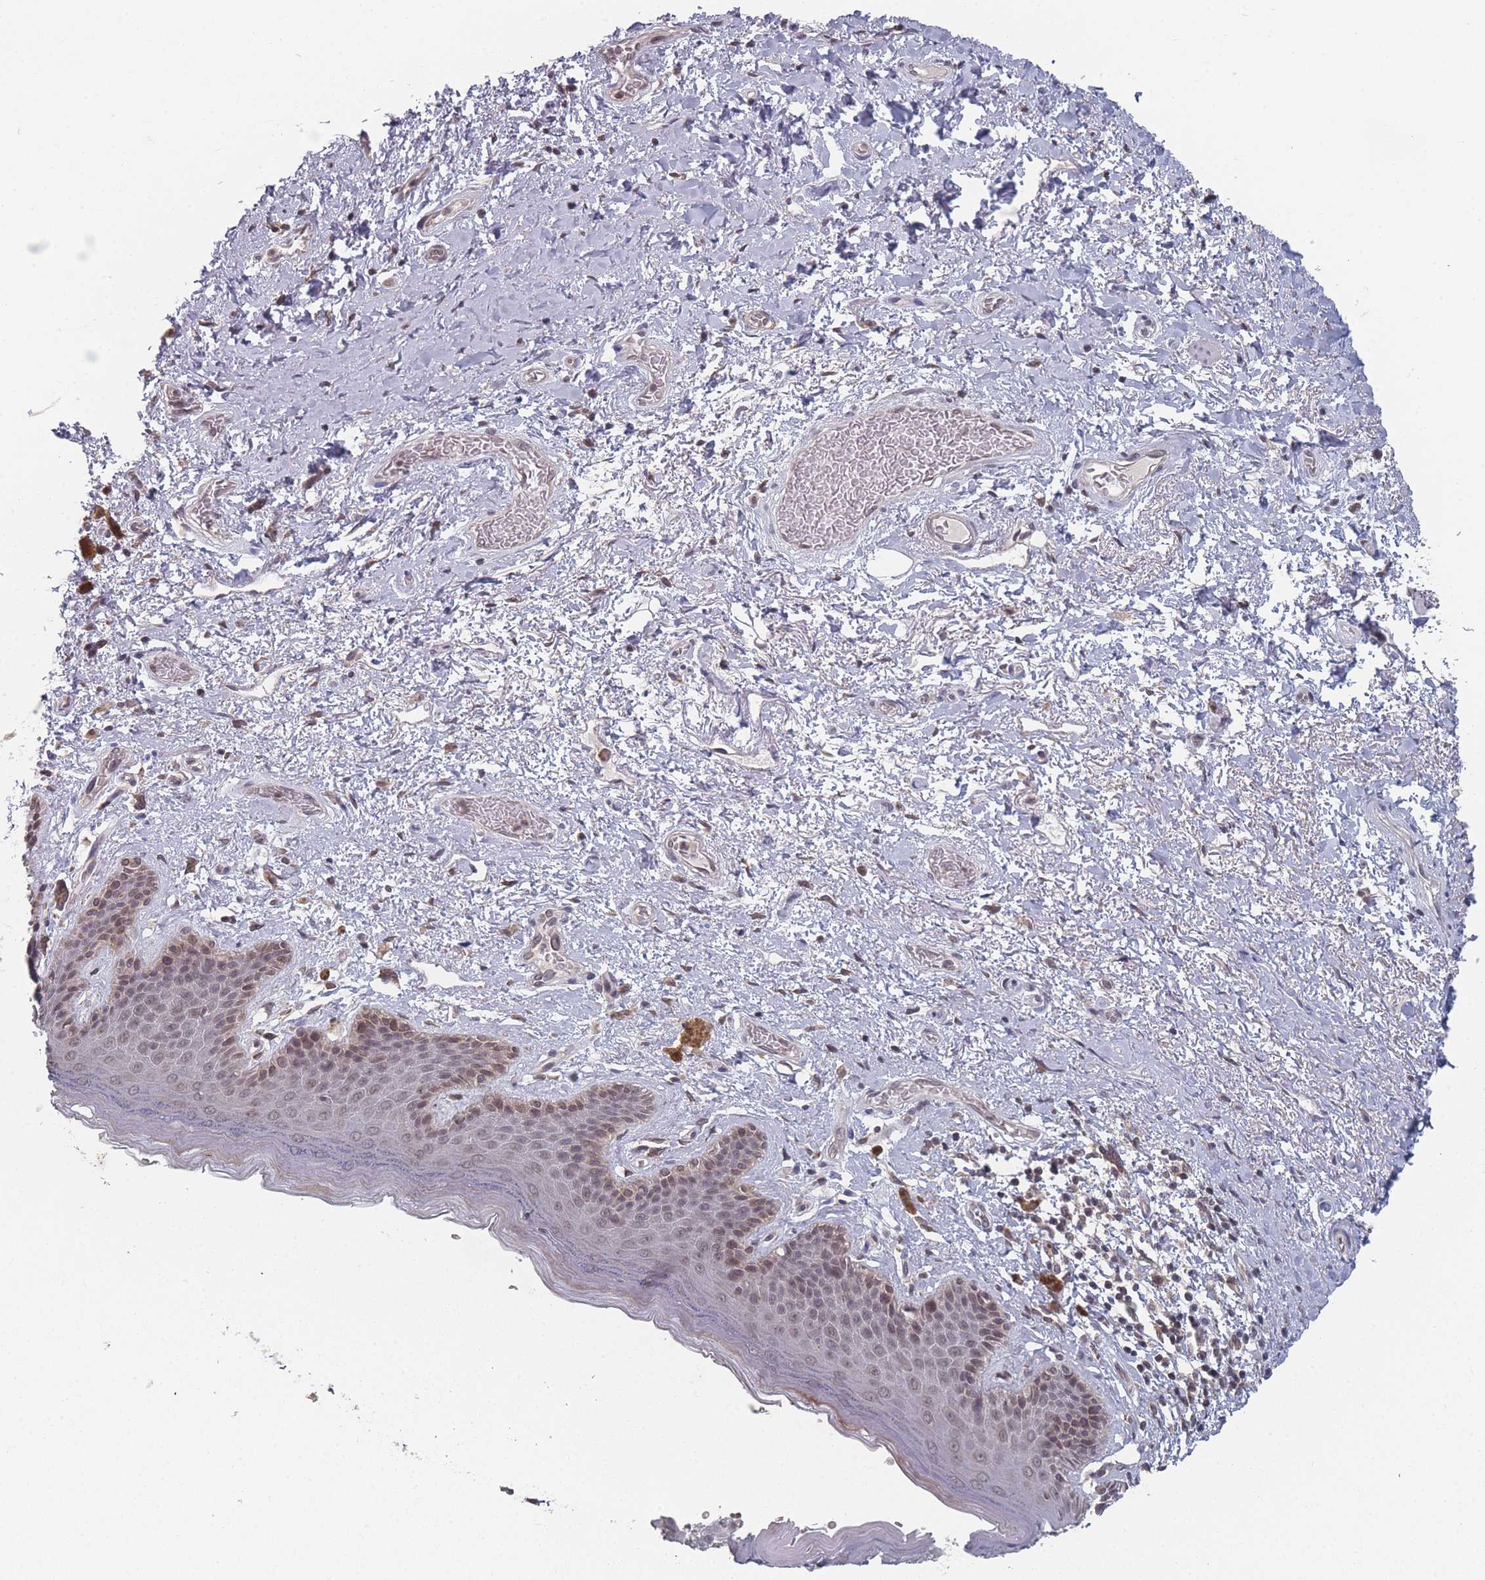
{"staining": {"intensity": "moderate", "quantity": "25%-75%", "location": "cytoplasmic/membranous,nuclear"}, "tissue": "skin", "cell_type": "Epidermal cells", "image_type": "normal", "snomed": [{"axis": "morphology", "description": "Normal tissue, NOS"}, {"axis": "topography", "description": "Anal"}], "caption": "Protein staining by immunohistochemistry displays moderate cytoplasmic/membranous,nuclear positivity in about 25%-75% of epidermal cells in unremarkable skin. Nuclei are stained in blue.", "gene": "TBC1D25", "patient": {"sex": "female", "age": 46}}